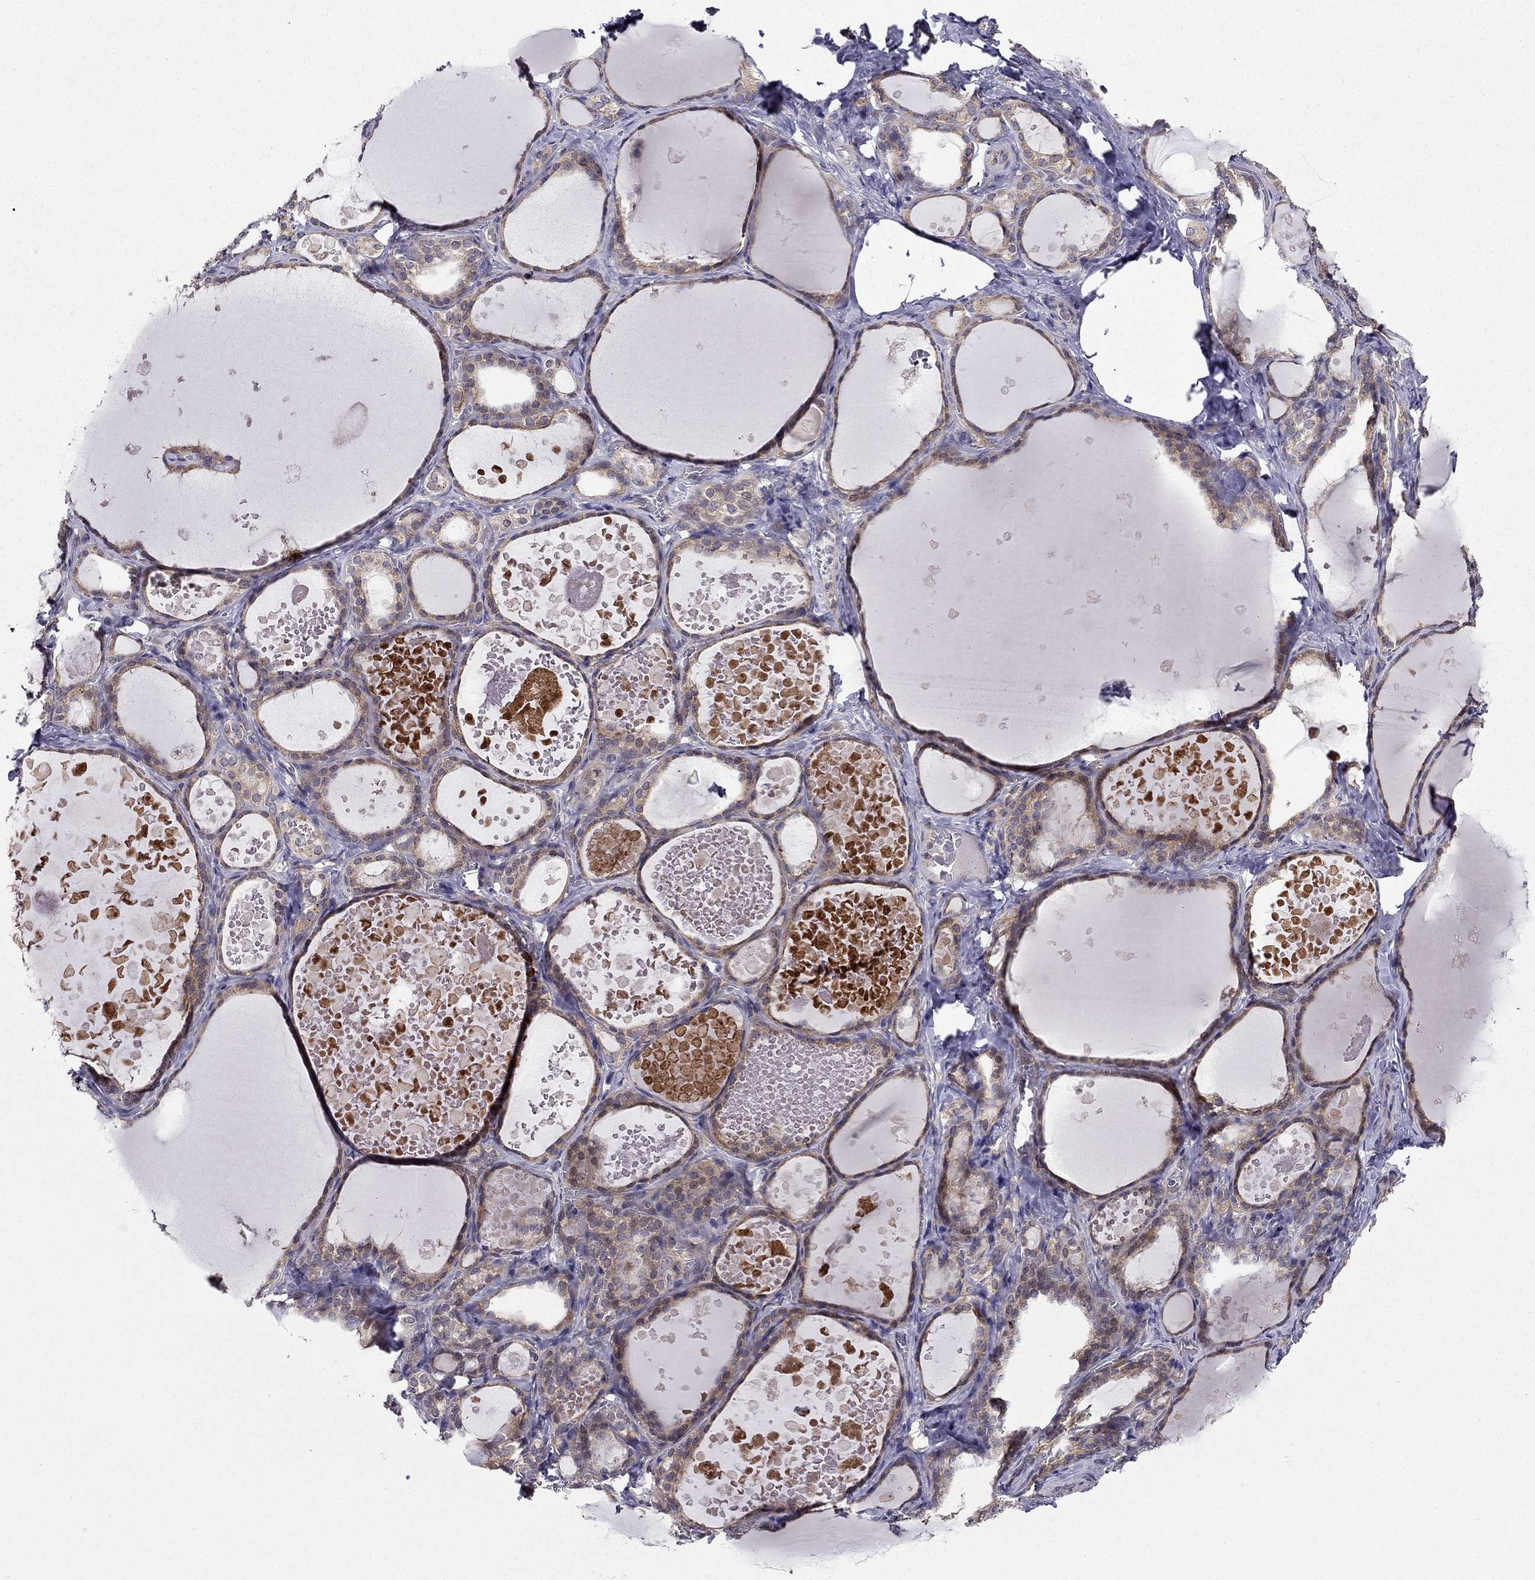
{"staining": {"intensity": "moderate", "quantity": "25%-75%", "location": "cytoplasmic/membranous"}, "tissue": "thyroid gland", "cell_type": "Glandular cells", "image_type": "normal", "snomed": [{"axis": "morphology", "description": "Normal tissue, NOS"}, {"axis": "topography", "description": "Thyroid gland"}], "caption": "This micrograph displays IHC staining of benign human thyroid gland, with medium moderate cytoplasmic/membranous staining in about 25%-75% of glandular cells.", "gene": "ARHGEF28", "patient": {"sex": "female", "age": 56}}